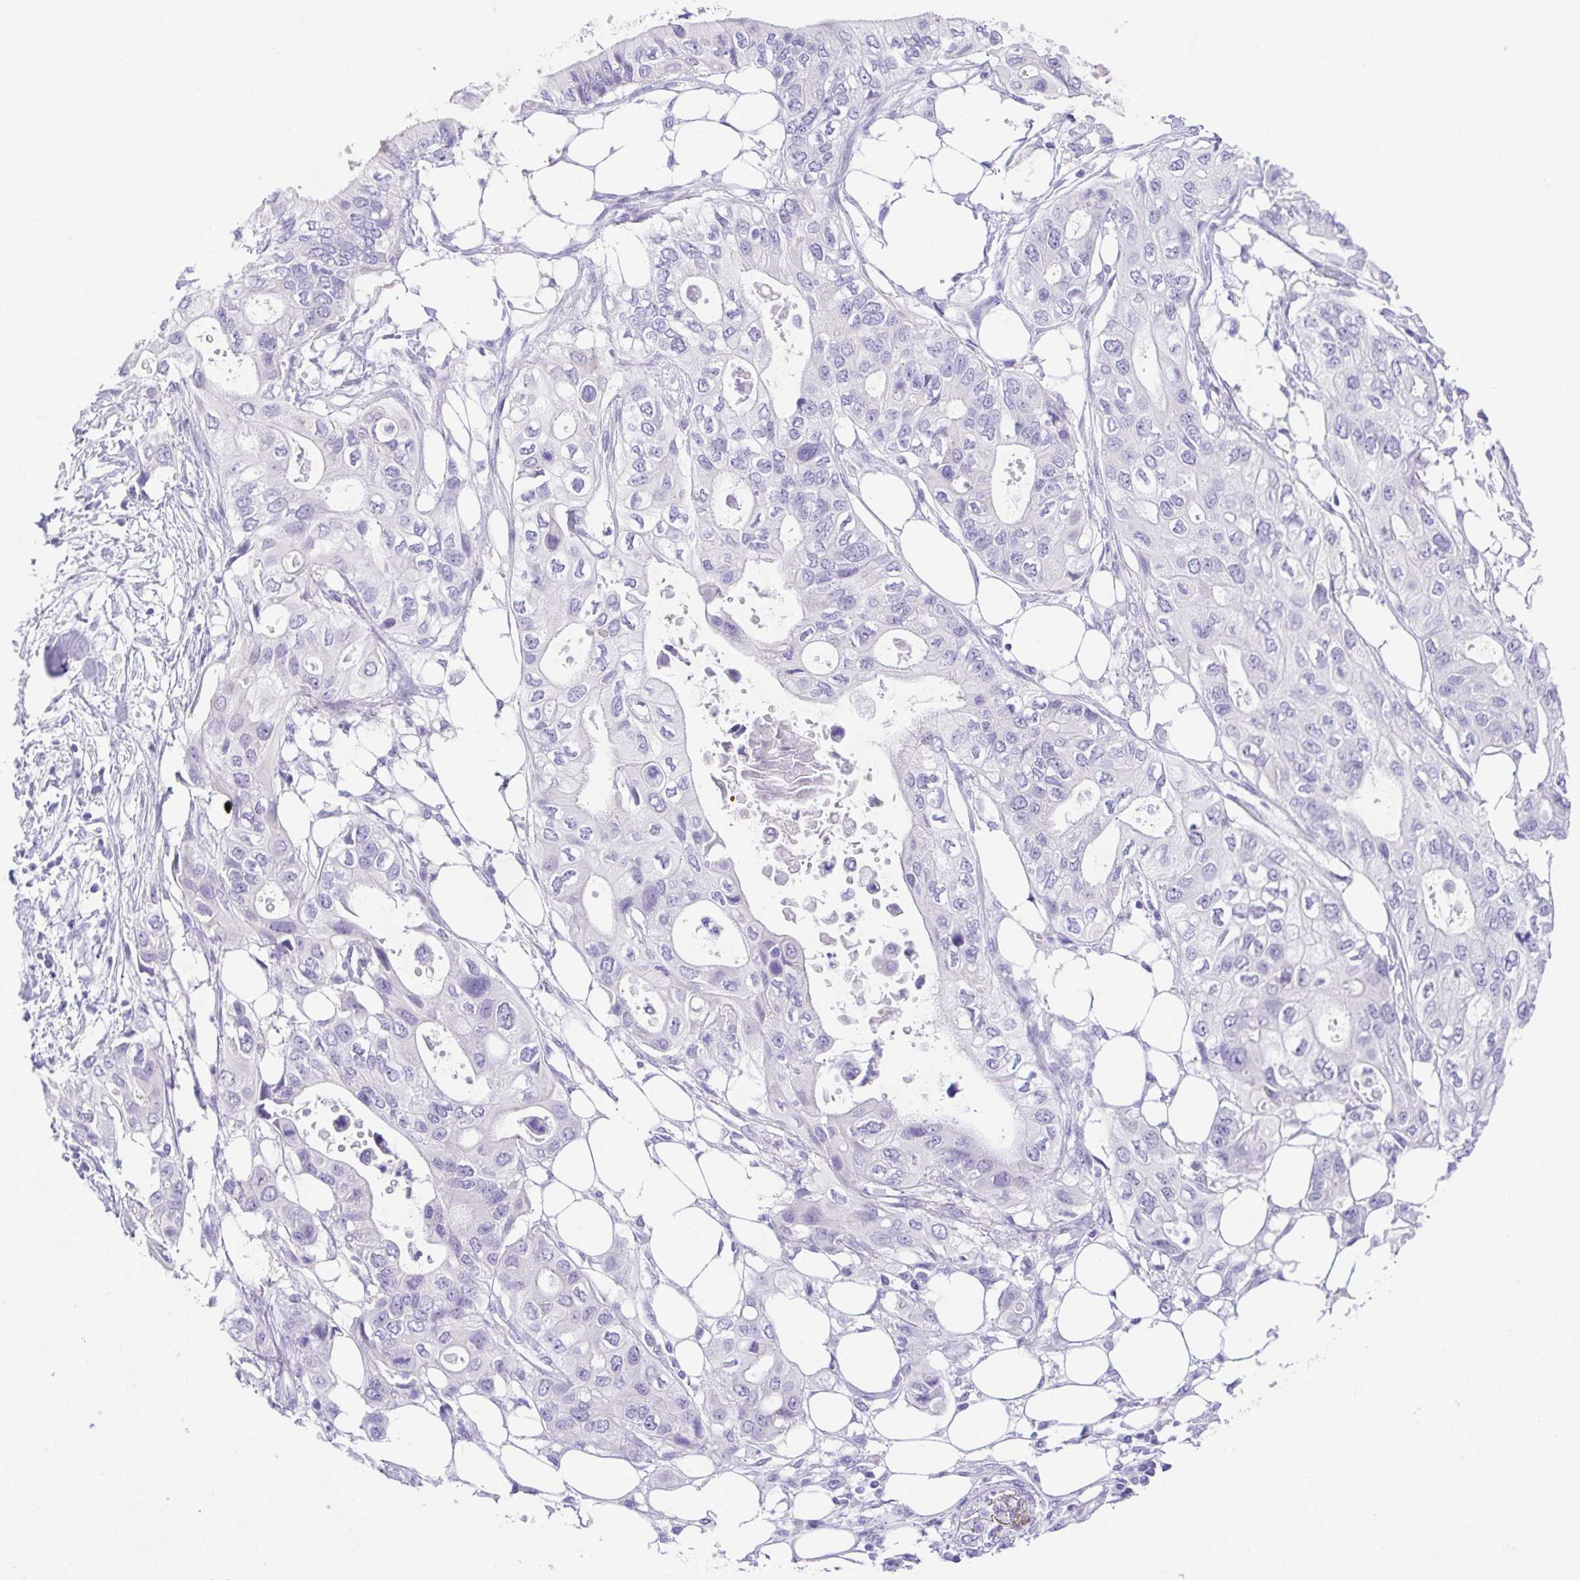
{"staining": {"intensity": "negative", "quantity": "none", "location": "none"}, "tissue": "pancreatic cancer", "cell_type": "Tumor cells", "image_type": "cancer", "snomed": [{"axis": "morphology", "description": "Adenocarcinoma, NOS"}, {"axis": "topography", "description": "Pancreas"}], "caption": "Immunohistochemistry of human pancreatic cancer (adenocarcinoma) exhibits no expression in tumor cells.", "gene": "SPATA4", "patient": {"sex": "female", "age": 63}}